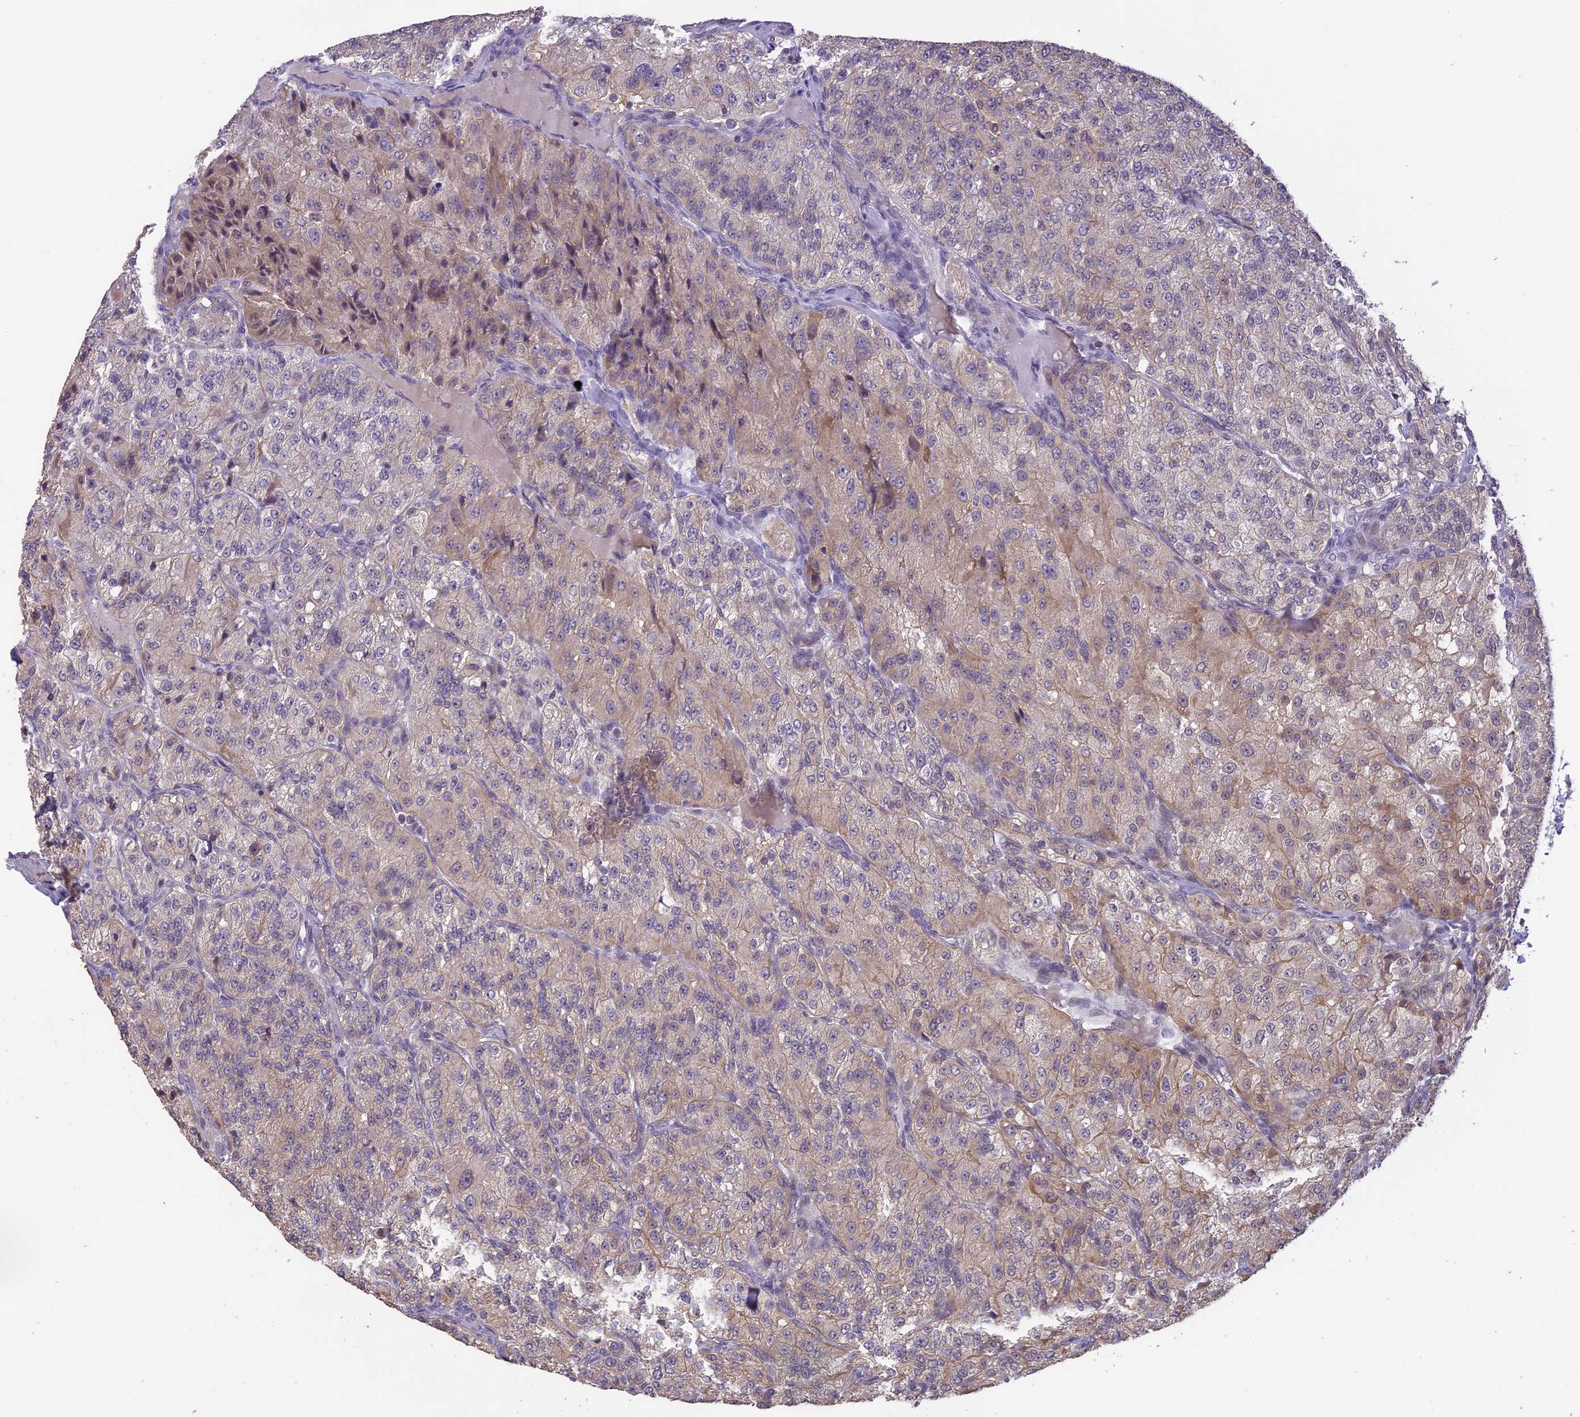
{"staining": {"intensity": "weak", "quantity": "25%-75%", "location": "cytoplasmic/membranous,nuclear"}, "tissue": "renal cancer", "cell_type": "Tumor cells", "image_type": "cancer", "snomed": [{"axis": "morphology", "description": "Adenocarcinoma, NOS"}, {"axis": "topography", "description": "Kidney"}], "caption": "High-power microscopy captured an immunohistochemistry (IHC) photomicrograph of renal adenocarcinoma, revealing weak cytoplasmic/membranous and nuclear positivity in about 25%-75% of tumor cells.", "gene": "TIGD7", "patient": {"sex": "female", "age": 63}}